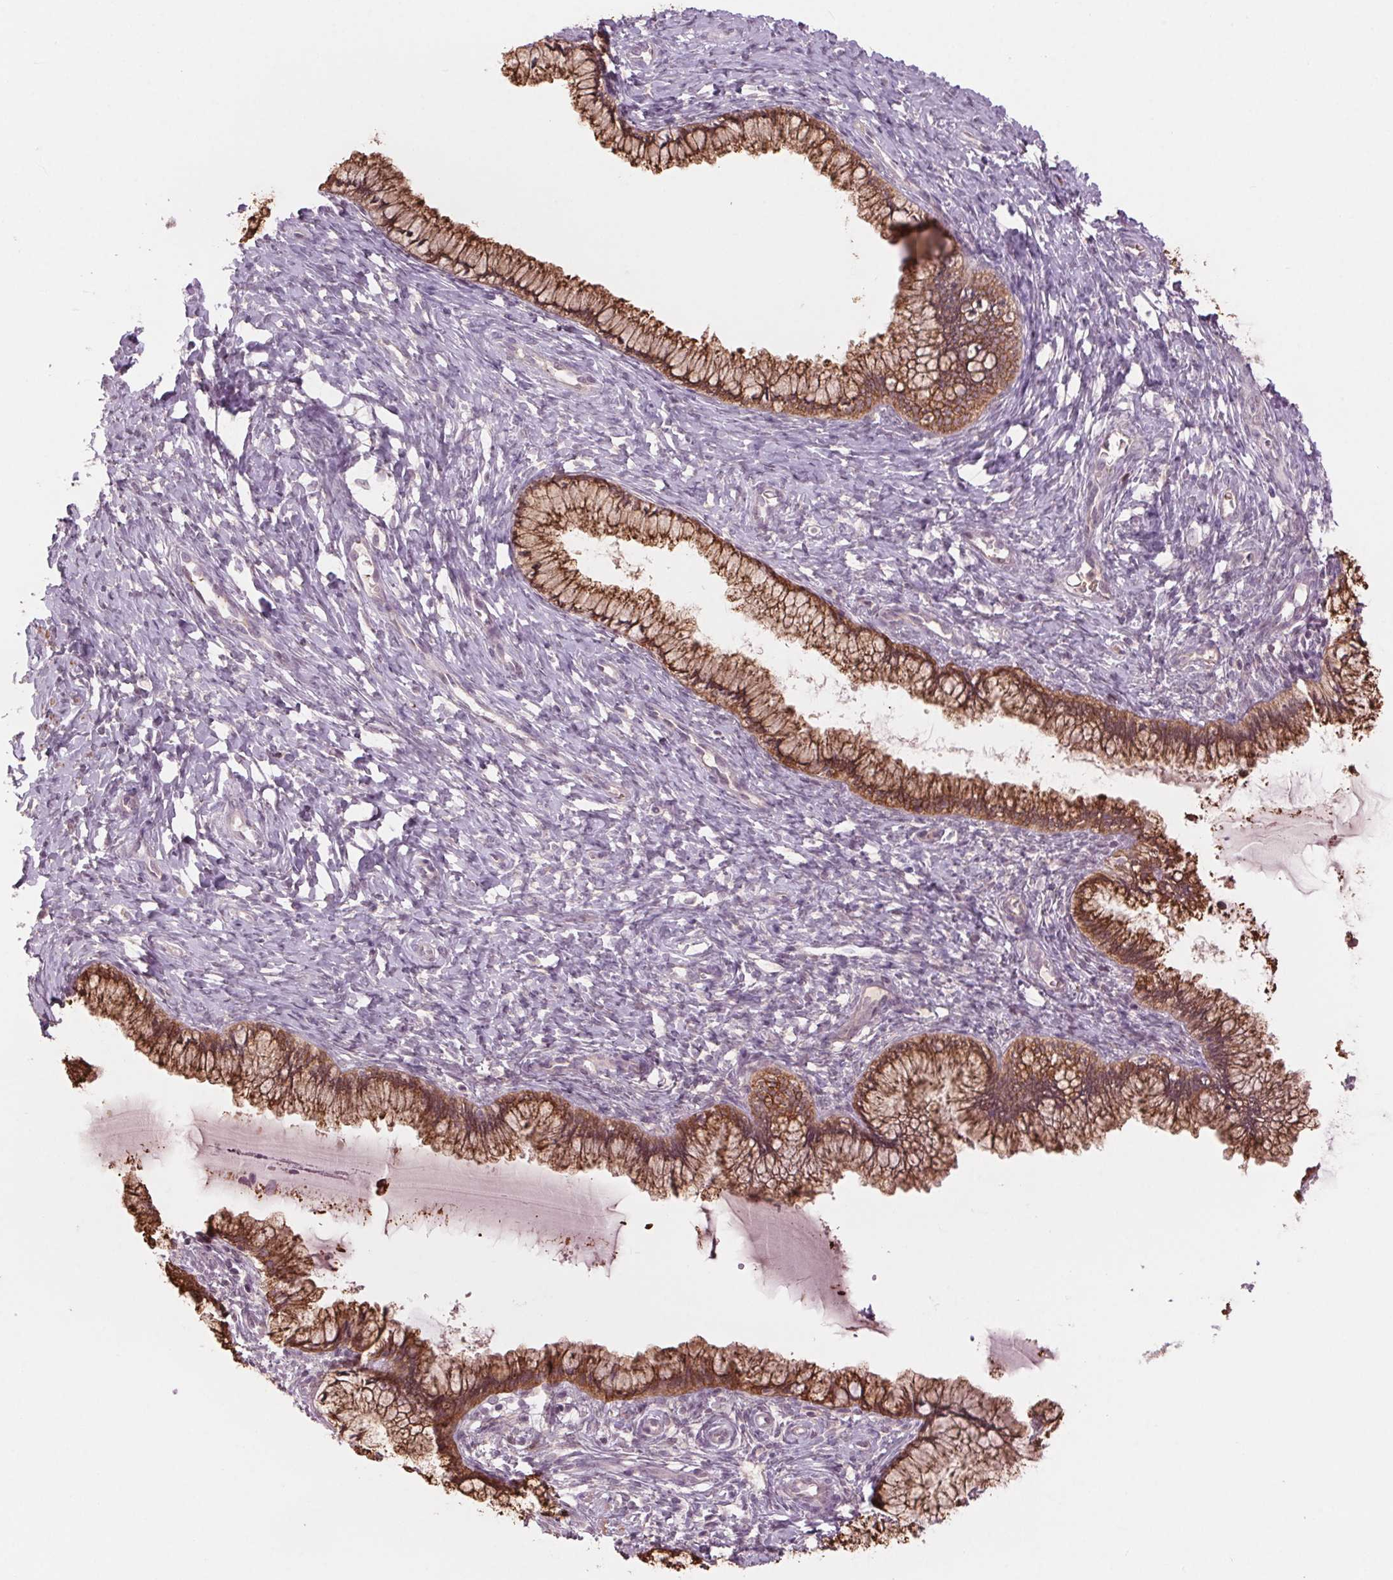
{"staining": {"intensity": "strong", "quantity": ">75%", "location": "cytoplasmic/membranous"}, "tissue": "cervix", "cell_type": "Glandular cells", "image_type": "normal", "snomed": [{"axis": "morphology", "description": "Normal tissue, NOS"}, {"axis": "topography", "description": "Cervix"}], "caption": "Immunohistochemistry photomicrograph of benign human cervix stained for a protein (brown), which displays high levels of strong cytoplasmic/membranous staining in approximately >75% of glandular cells.", "gene": "HHLA2", "patient": {"sex": "female", "age": 37}}